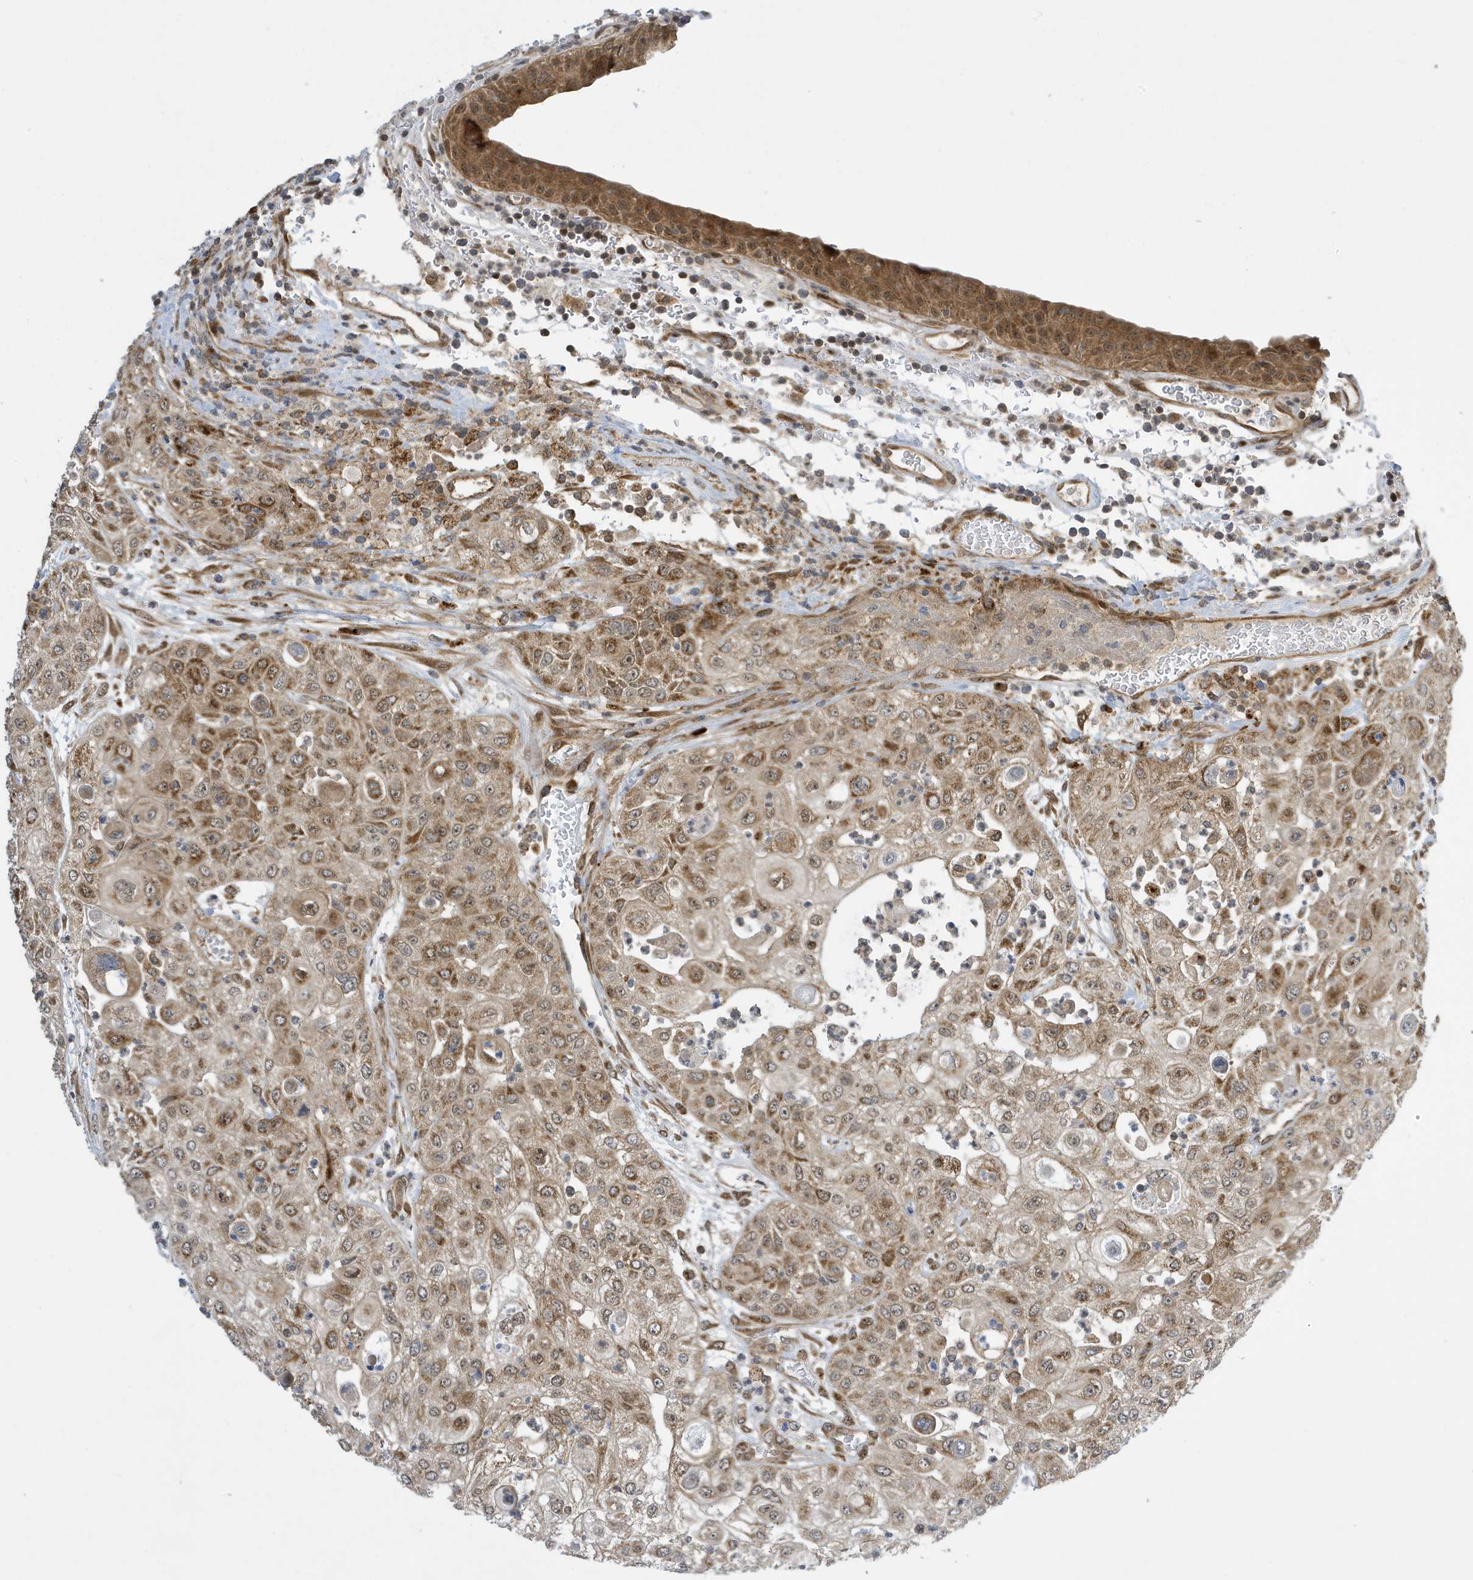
{"staining": {"intensity": "moderate", "quantity": ">75%", "location": "cytoplasmic/membranous"}, "tissue": "urothelial cancer", "cell_type": "Tumor cells", "image_type": "cancer", "snomed": [{"axis": "morphology", "description": "Urothelial carcinoma, High grade"}, {"axis": "topography", "description": "Urinary bladder"}], "caption": "The histopathology image demonstrates immunohistochemical staining of urothelial cancer. There is moderate cytoplasmic/membranous staining is present in approximately >75% of tumor cells.", "gene": "NCOA7", "patient": {"sex": "female", "age": 79}}